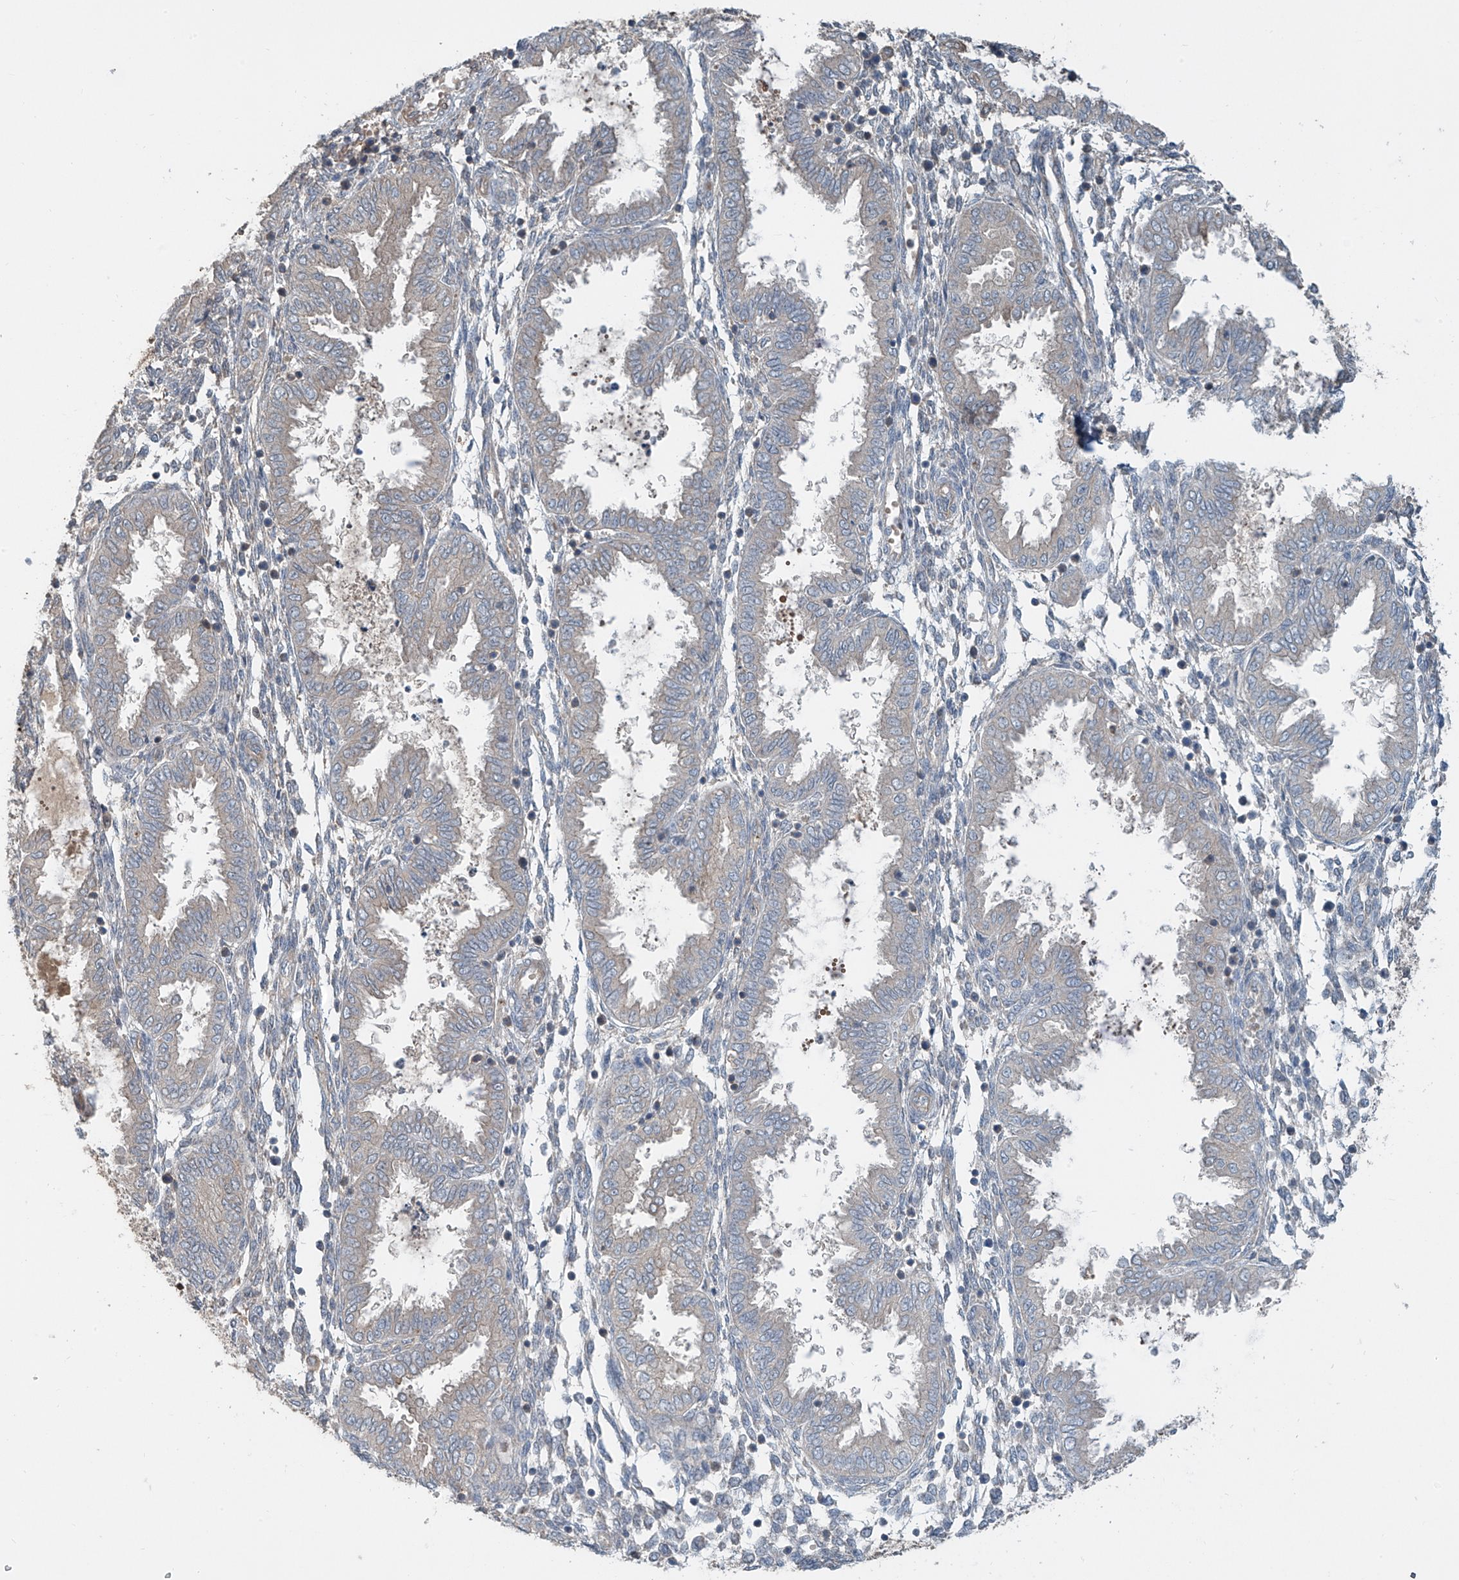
{"staining": {"intensity": "weak", "quantity": "<25%", "location": "cytoplasmic/membranous"}, "tissue": "endometrium", "cell_type": "Cells in endometrial stroma", "image_type": "normal", "snomed": [{"axis": "morphology", "description": "Normal tissue, NOS"}, {"axis": "topography", "description": "Endometrium"}], "caption": "The image displays no staining of cells in endometrial stroma in benign endometrium. Nuclei are stained in blue.", "gene": "SH3BGRL3", "patient": {"sex": "female", "age": 33}}